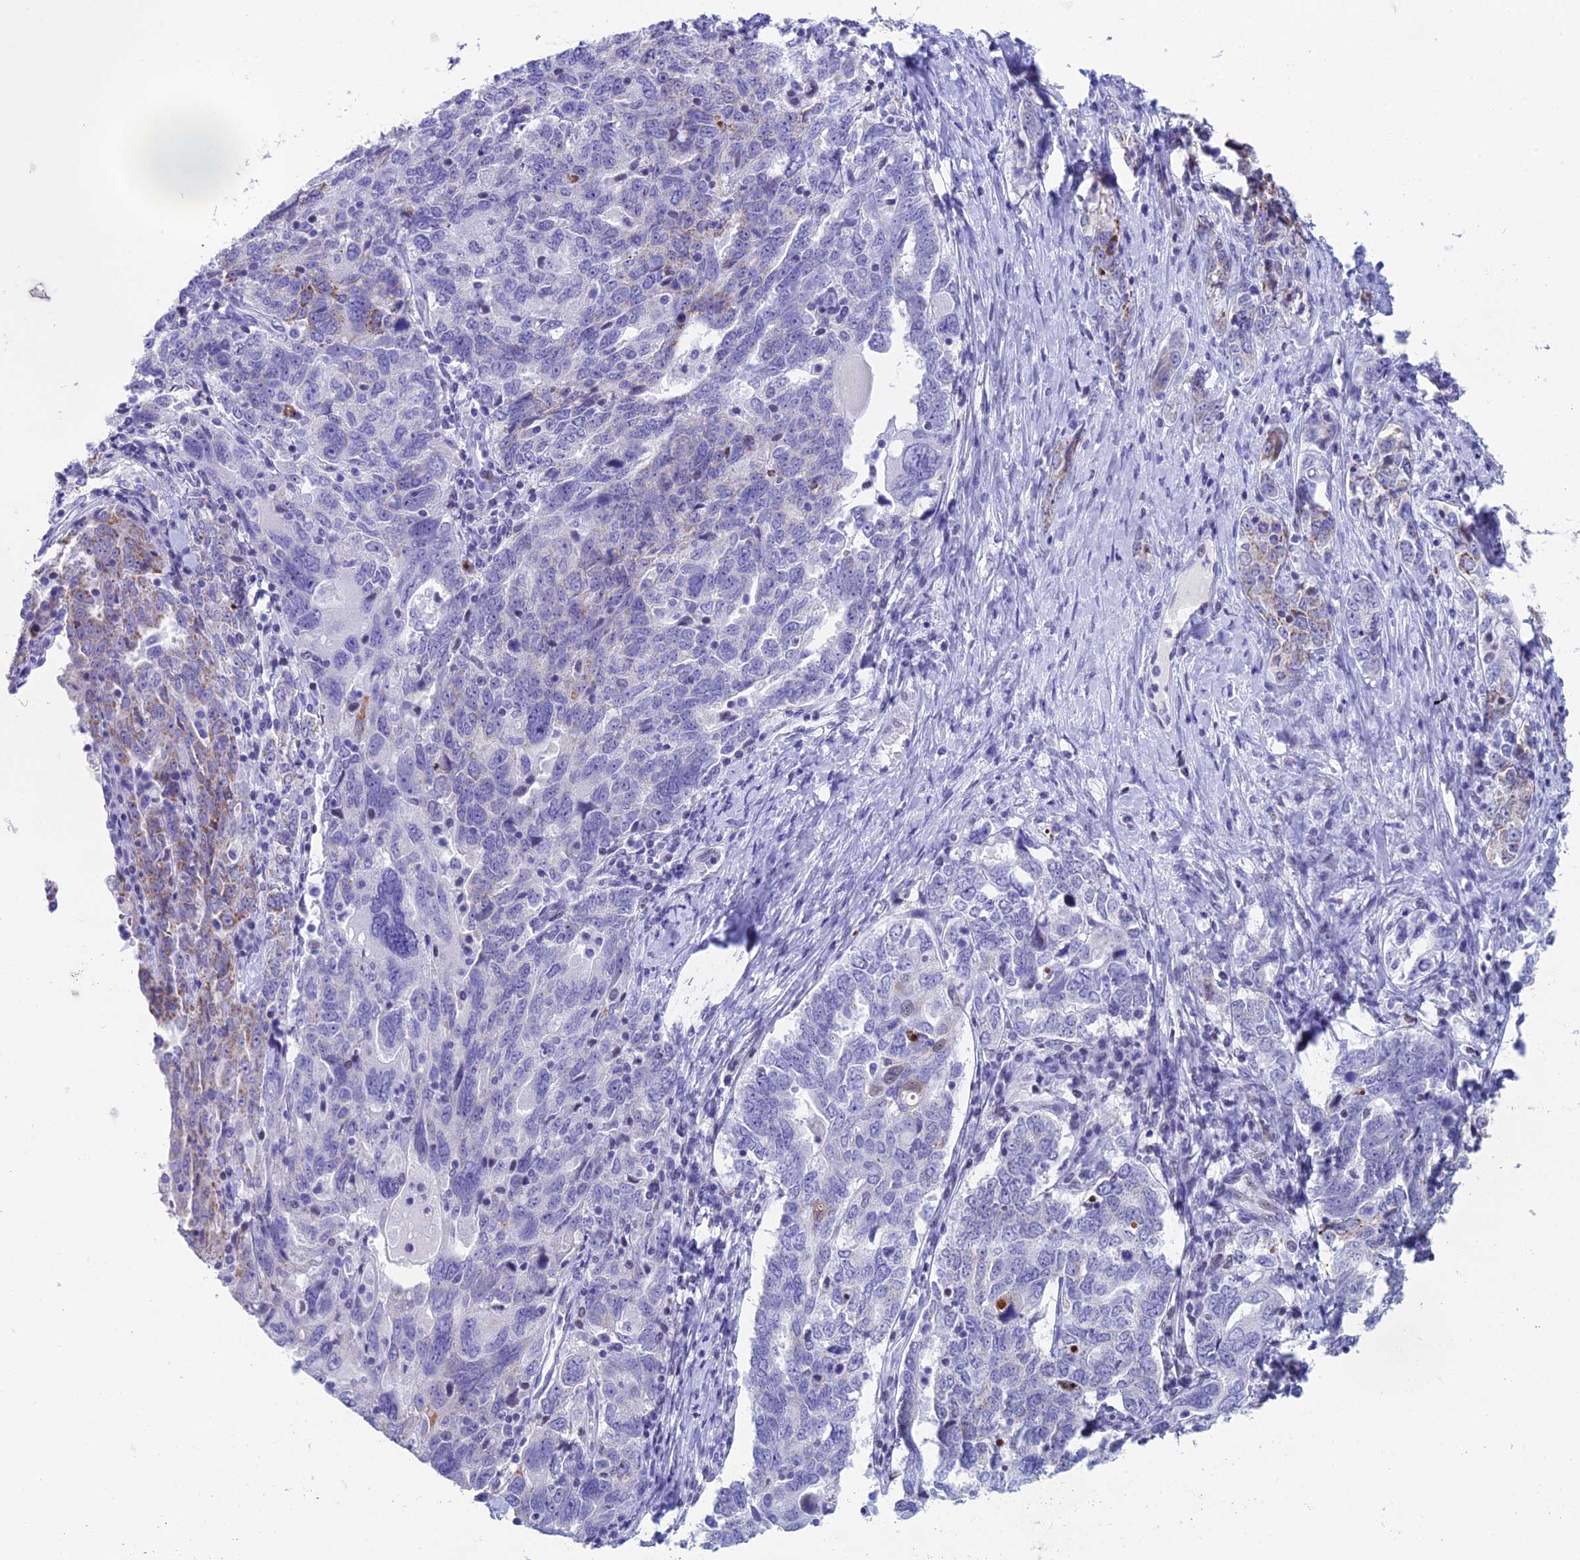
{"staining": {"intensity": "moderate", "quantity": "<25%", "location": "cytoplasmic/membranous"}, "tissue": "ovarian cancer", "cell_type": "Tumor cells", "image_type": "cancer", "snomed": [{"axis": "morphology", "description": "Carcinoma, endometroid"}, {"axis": "topography", "description": "Ovary"}], "caption": "Tumor cells exhibit low levels of moderate cytoplasmic/membranous staining in about <25% of cells in human ovarian endometroid carcinoma.", "gene": "CC2D2A", "patient": {"sex": "female", "age": 62}}